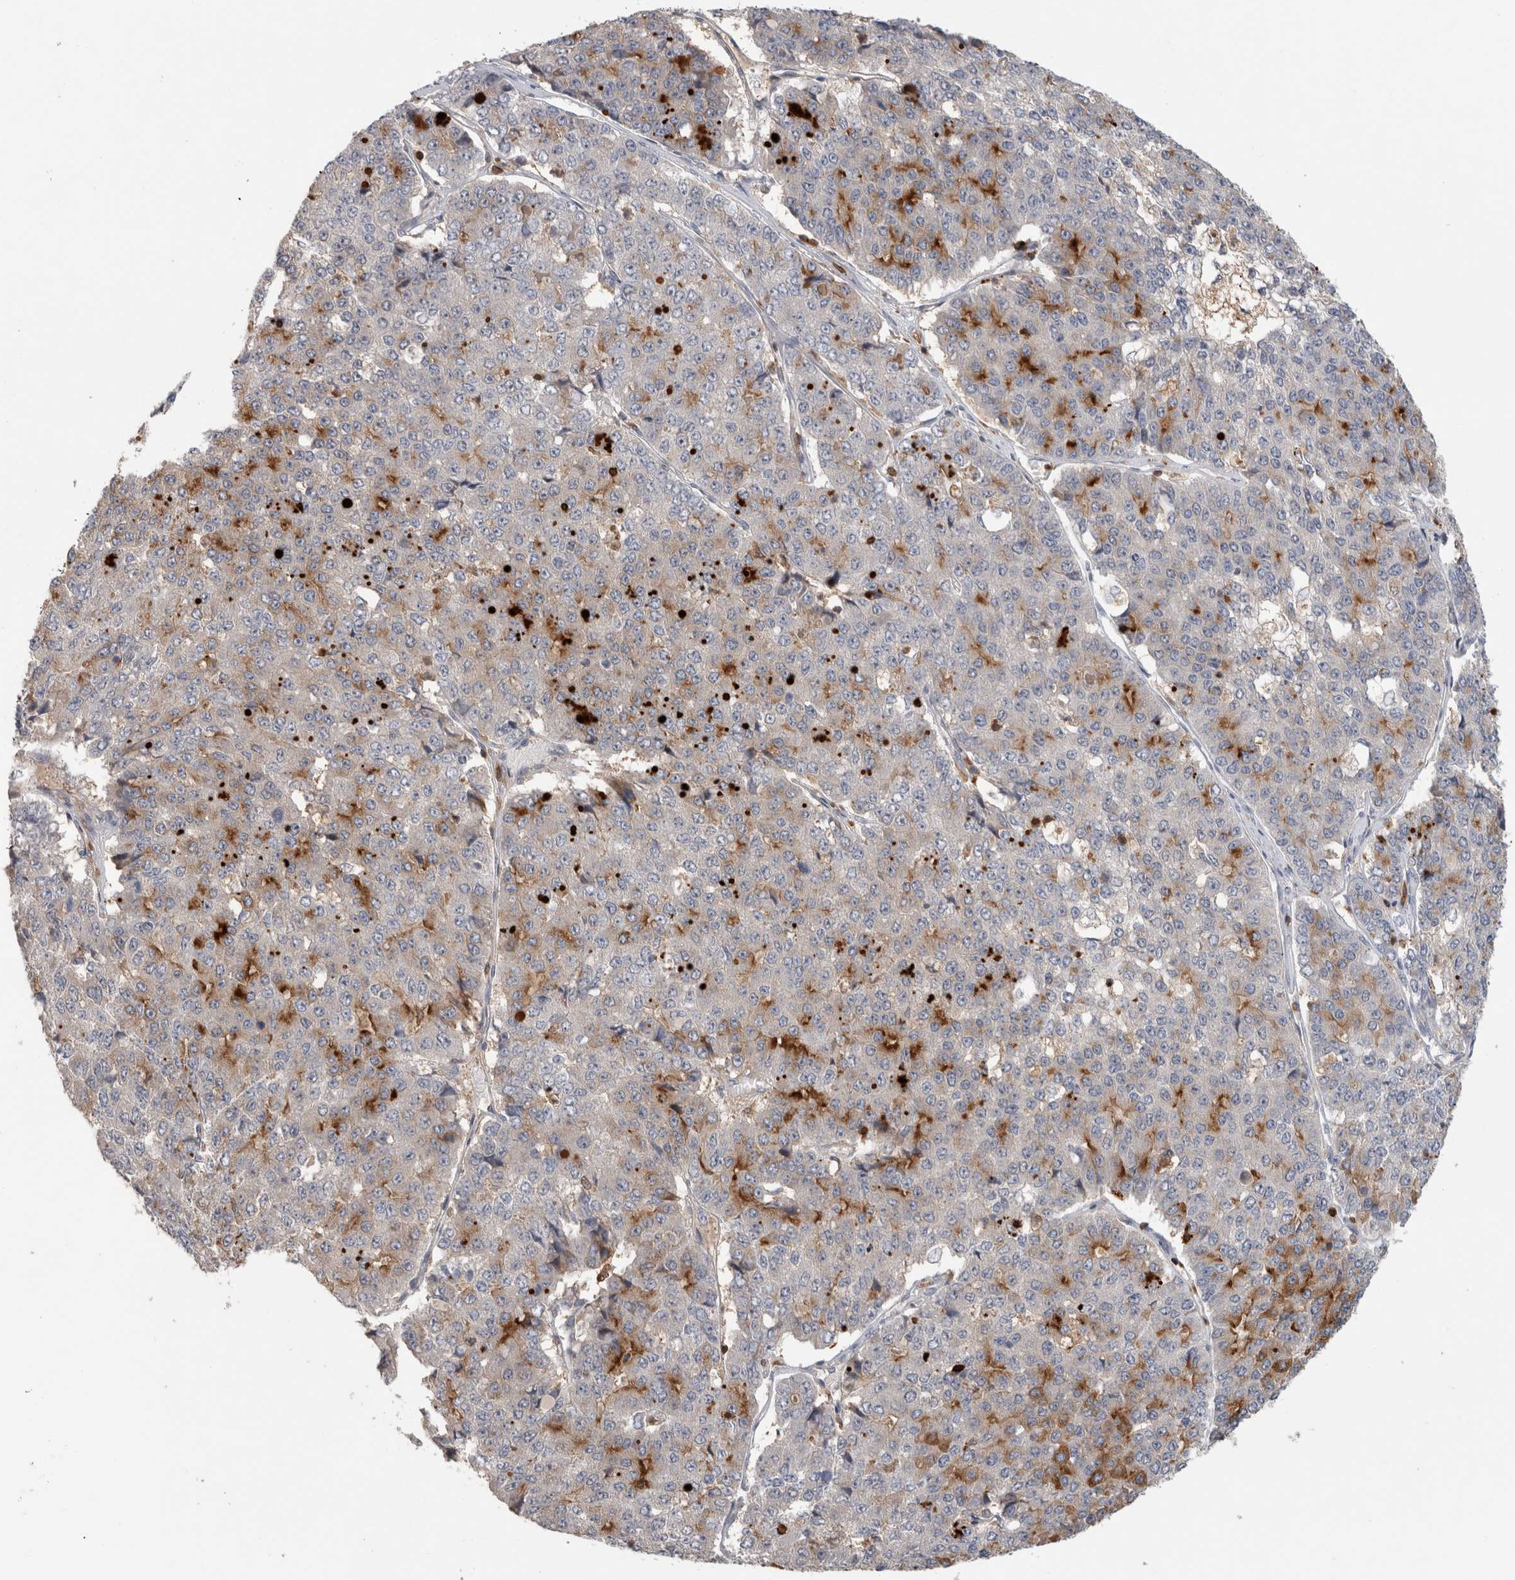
{"staining": {"intensity": "moderate", "quantity": "<25%", "location": "cytoplasmic/membranous"}, "tissue": "pancreatic cancer", "cell_type": "Tumor cells", "image_type": "cancer", "snomed": [{"axis": "morphology", "description": "Adenocarcinoma, NOS"}, {"axis": "topography", "description": "Pancreas"}], "caption": "This photomicrograph reveals immunohistochemistry (IHC) staining of pancreatic adenocarcinoma, with low moderate cytoplasmic/membranous positivity in approximately <25% of tumor cells.", "gene": "GFRA2", "patient": {"sex": "male", "age": 50}}